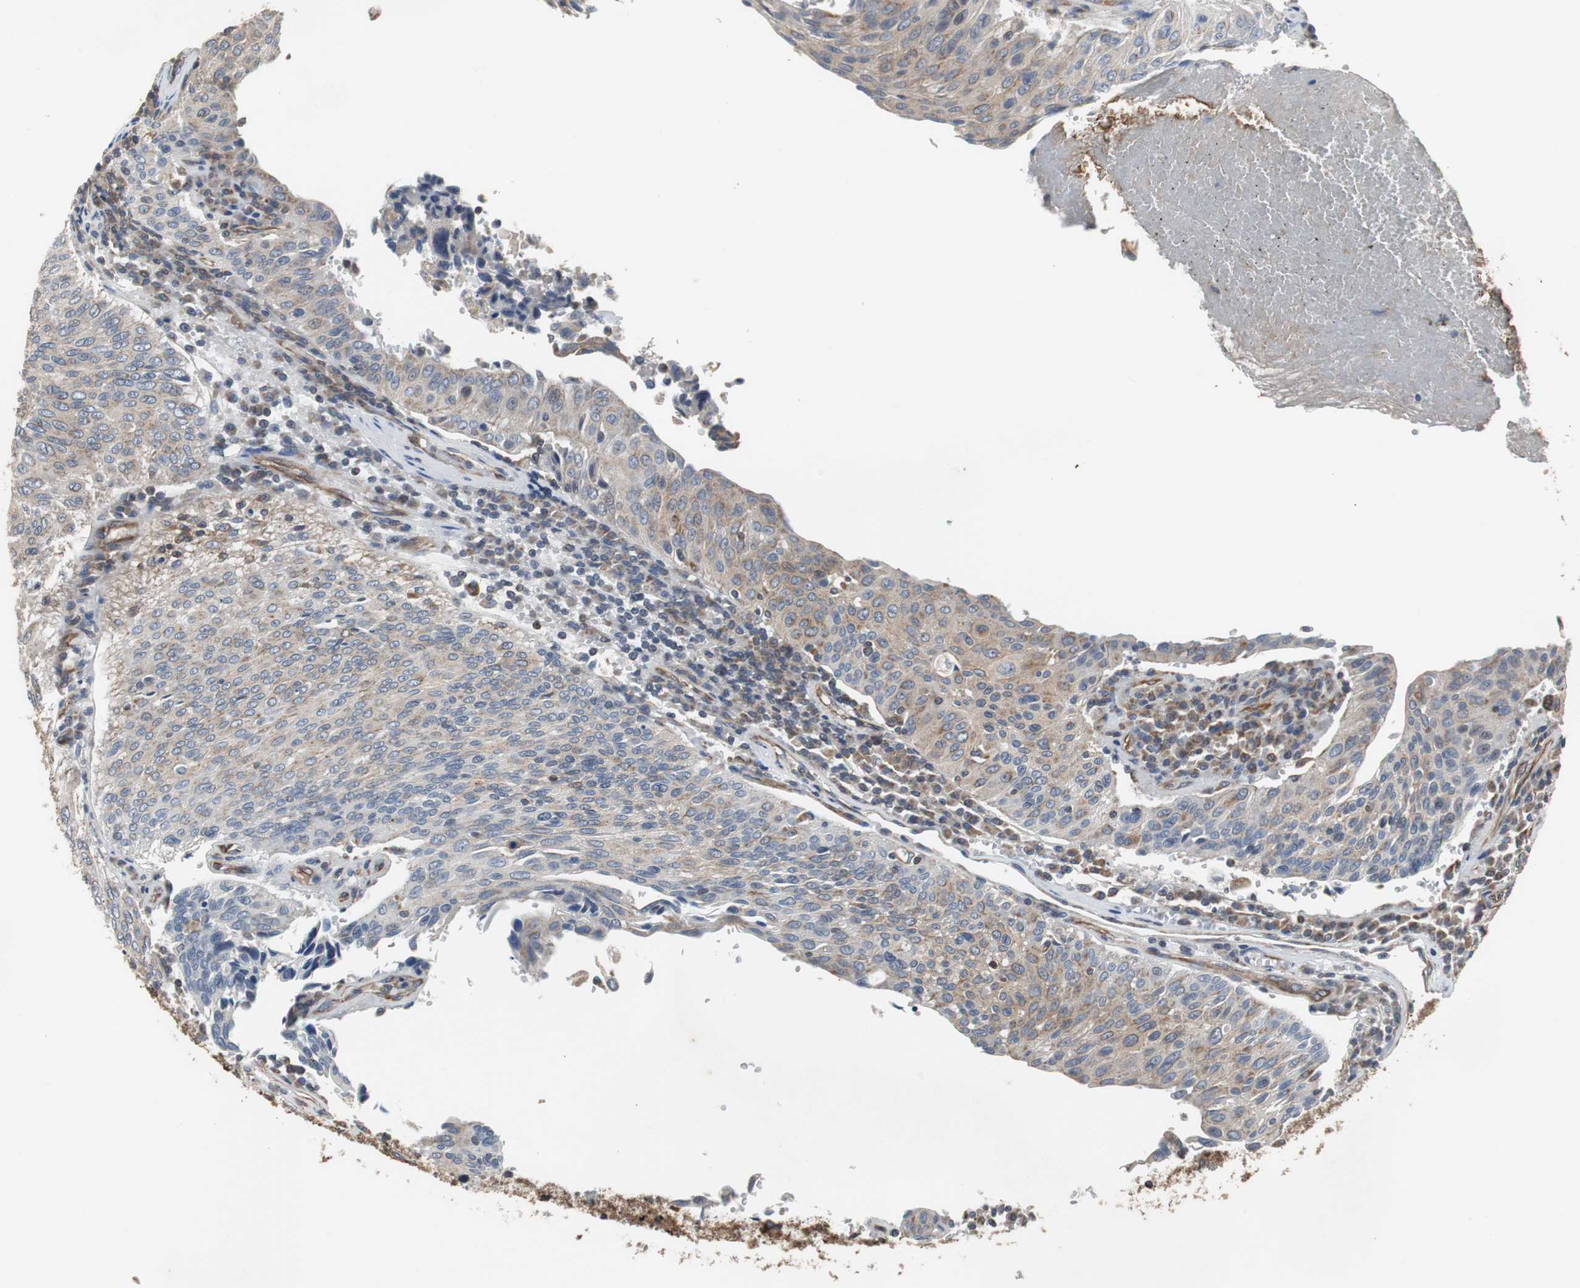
{"staining": {"intensity": "weak", "quantity": ">75%", "location": "cytoplasmic/membranous"}, "tissue": "urothelial cancer", "cell_type": "Tumor cells", "image_type": "cancer", "snomed": [{"axis": "morphology", "description": "Urothelial carcinoma, High grade"}, {"axis": "topography", "description": "Urinary bladder"}], "caption": "Weak cytoplasmic/membranous protein expression is appreciated in approximately >75% of tumor cells in high-grade urothelial carcinoma.", "gene": "ACTR3", "patient": {"sex": "male", "age": 66}}